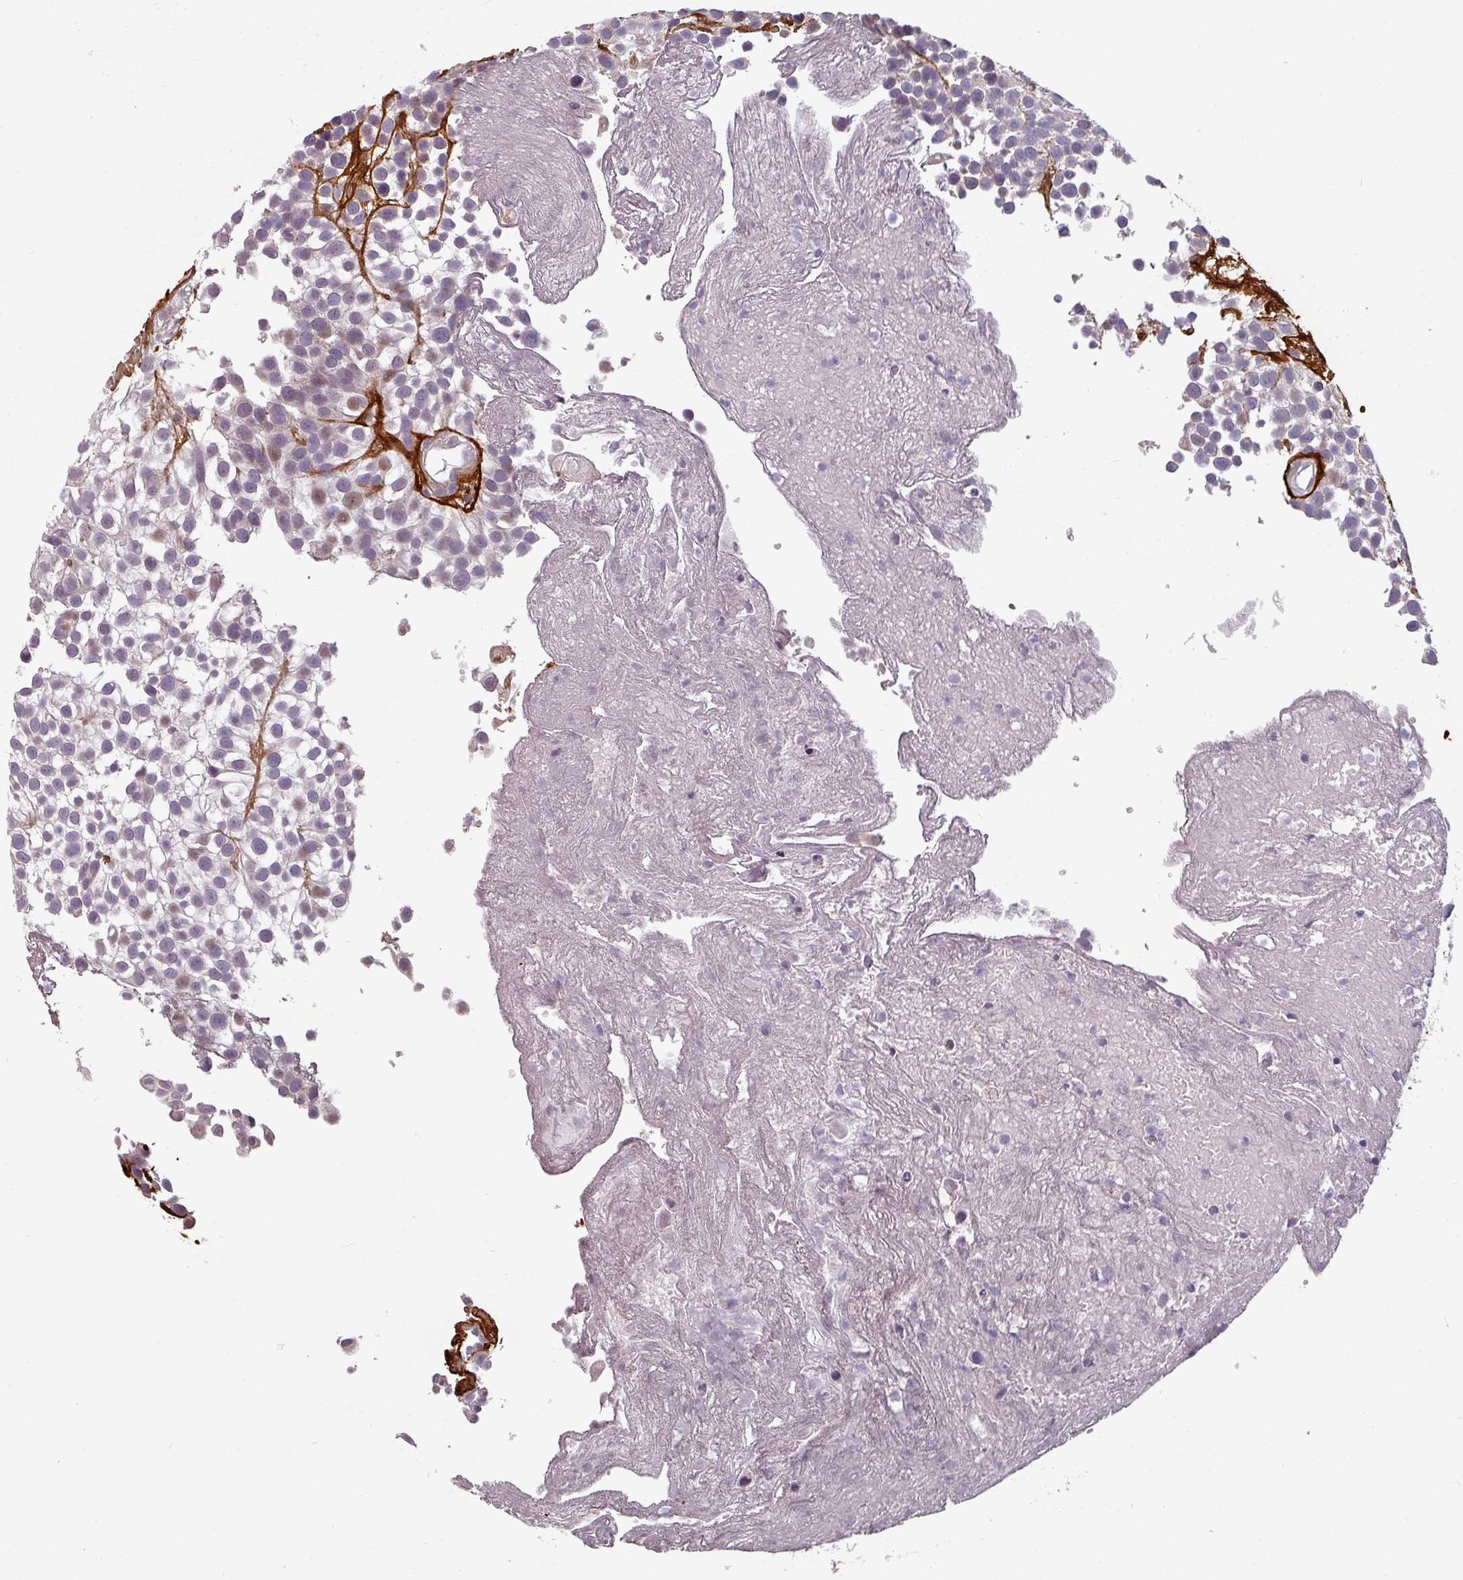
{"staining": {"intensity": "negative", "quantity": "none", "location": "none"}, "tissue": "urothelial cancer", "cell_type": "Tumor cells", "image_type": "cancer", "snomed": [{"axis": "morphology", "description": "Urothelial carcinoma, High grade"}, {"axis": "topography", "description": "Urinary bladder"}], "caption": "Immunohistochemistry (IHC) photomicrograph of urothelial carcinoma (high-grade) stained for a protein (brown), which displays no staining in tumor cells.", "gene": "CYB5RL", "patient": {"sex": "male", "age": 56}}